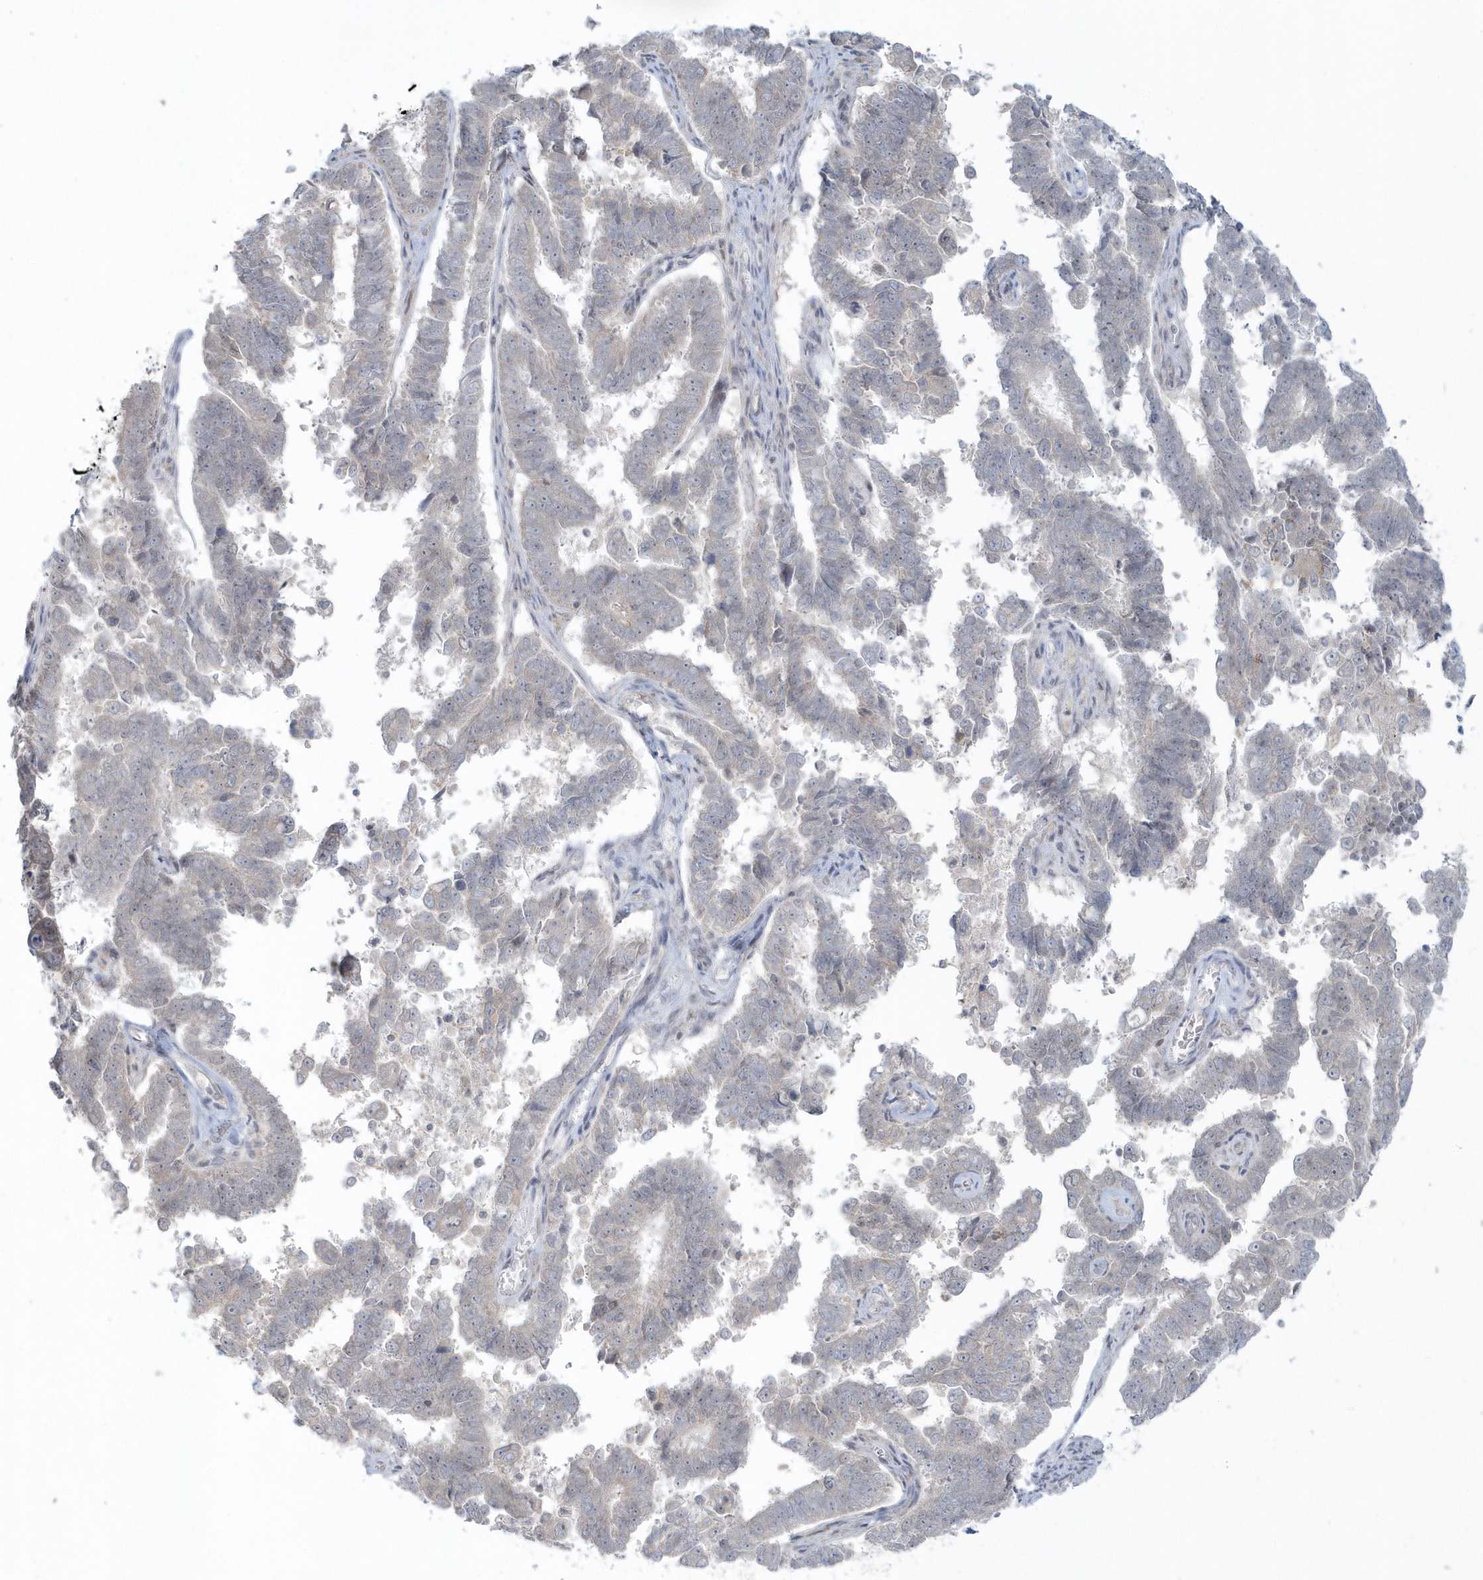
{"staining": {"intensity": "negative", "quantity": "none", "location": "none"}, "tissue": "endometrial cancer", "cell_type": "Tumor cells", "image_type": "cancer", "snomed": [{"axis": "morphology", "description": "Adenocarcinoma, NOS"}, {"axis": "topography", "description": "Endometrium"}], "caption": "Tumor cells show no significant protein positivity in adenocarcinoma (endometrial).", "gene": "BLTP3A", "patient": {"sex": "female", "age": 75}}